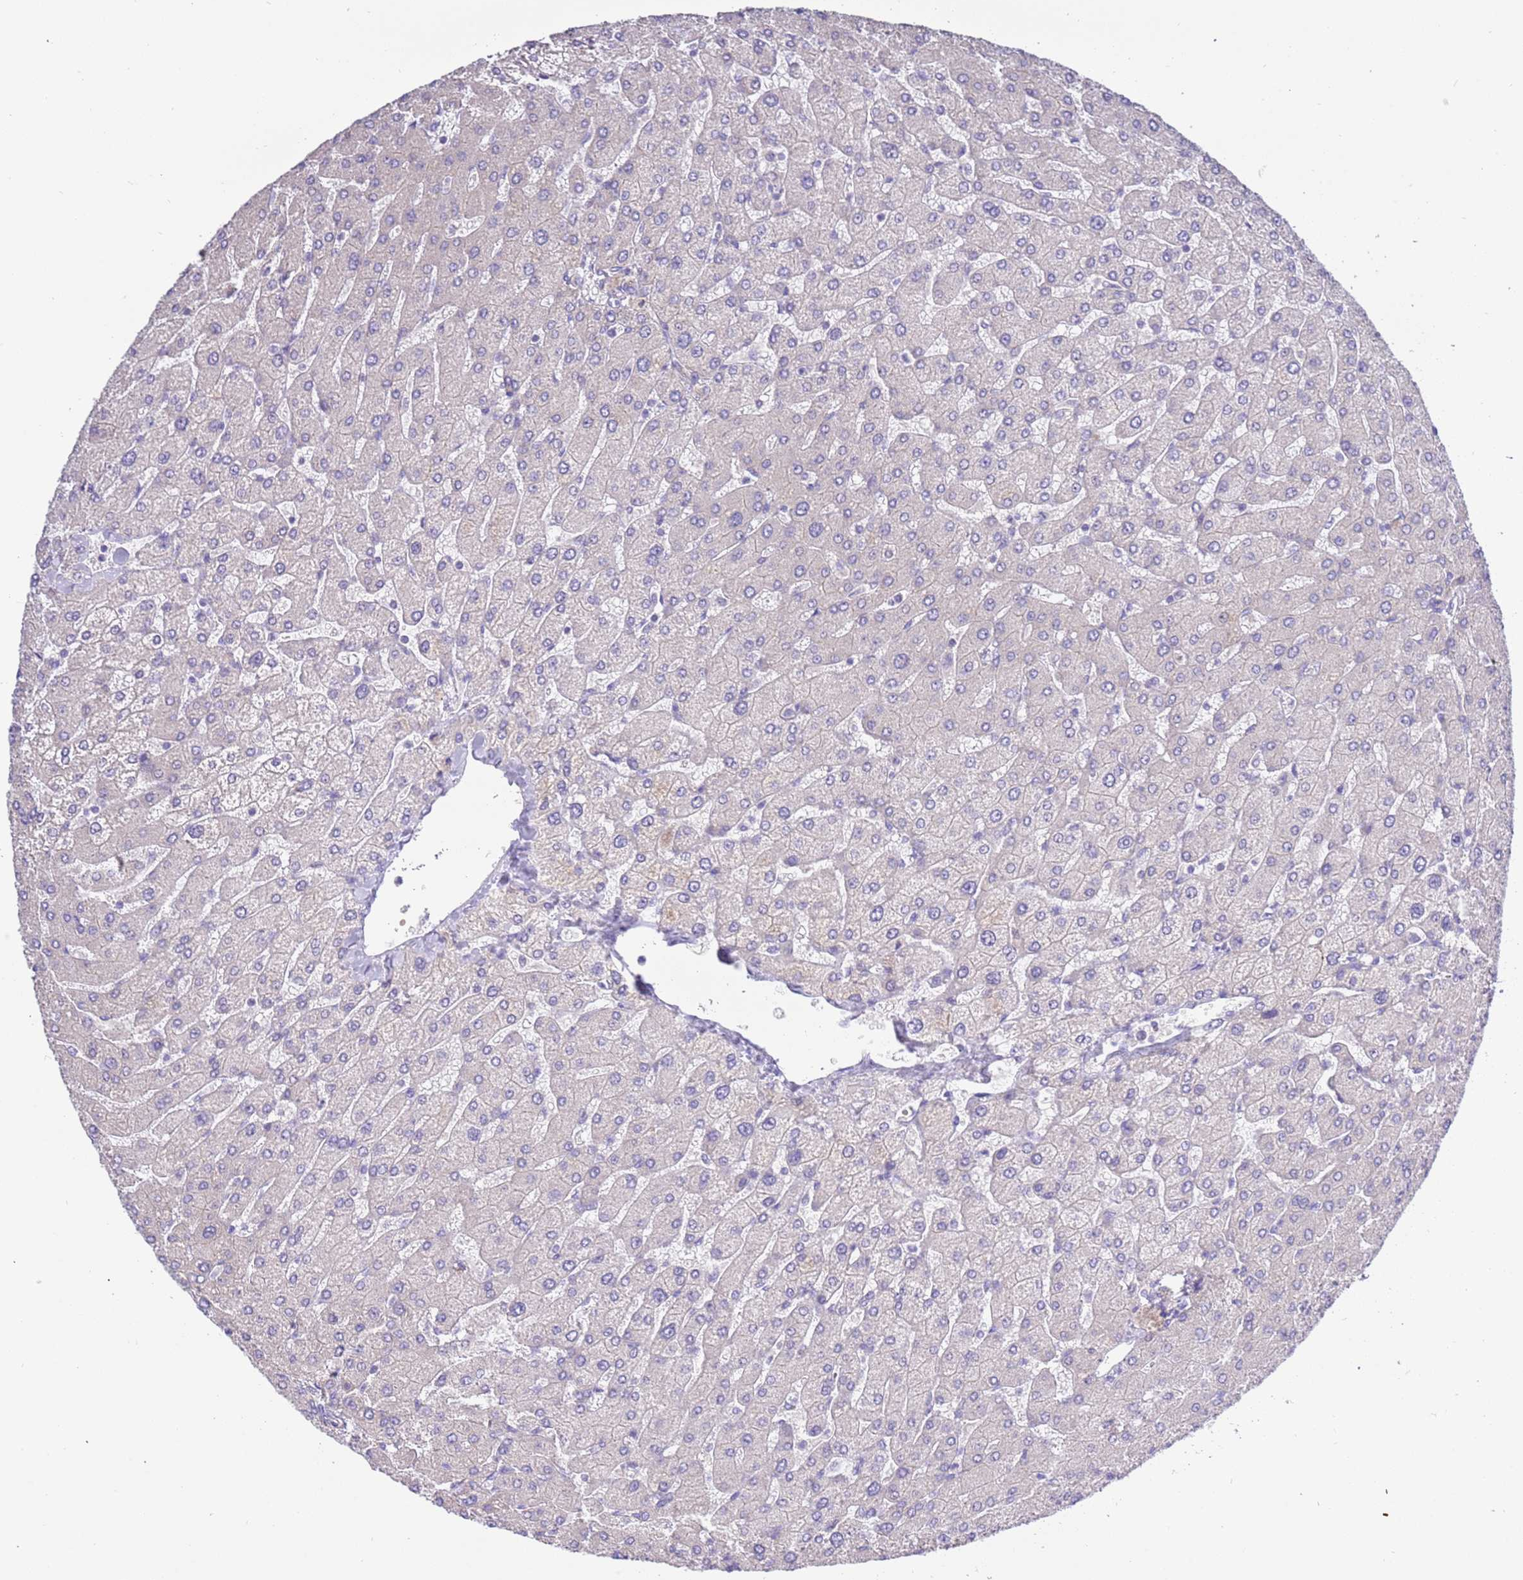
{"staining": {"intensity": "negative", "quantity": "none", "location": "none"}, "tissue": "liver", "cell_type": "Cholangiocytes", "image_type": "normal", "snomed": [{"axis": "morphology", "description": "Normal tissue, NOS"}, {"axis": "topography", "description": "Liver"}], "caption": "There is no significant positivity in cholangiocytes of liver. (Immunohistochemistry, brightfield microscopy, high magnification).", "gene": "STIP1", "patient": {"sex": "male", "age": 55}}